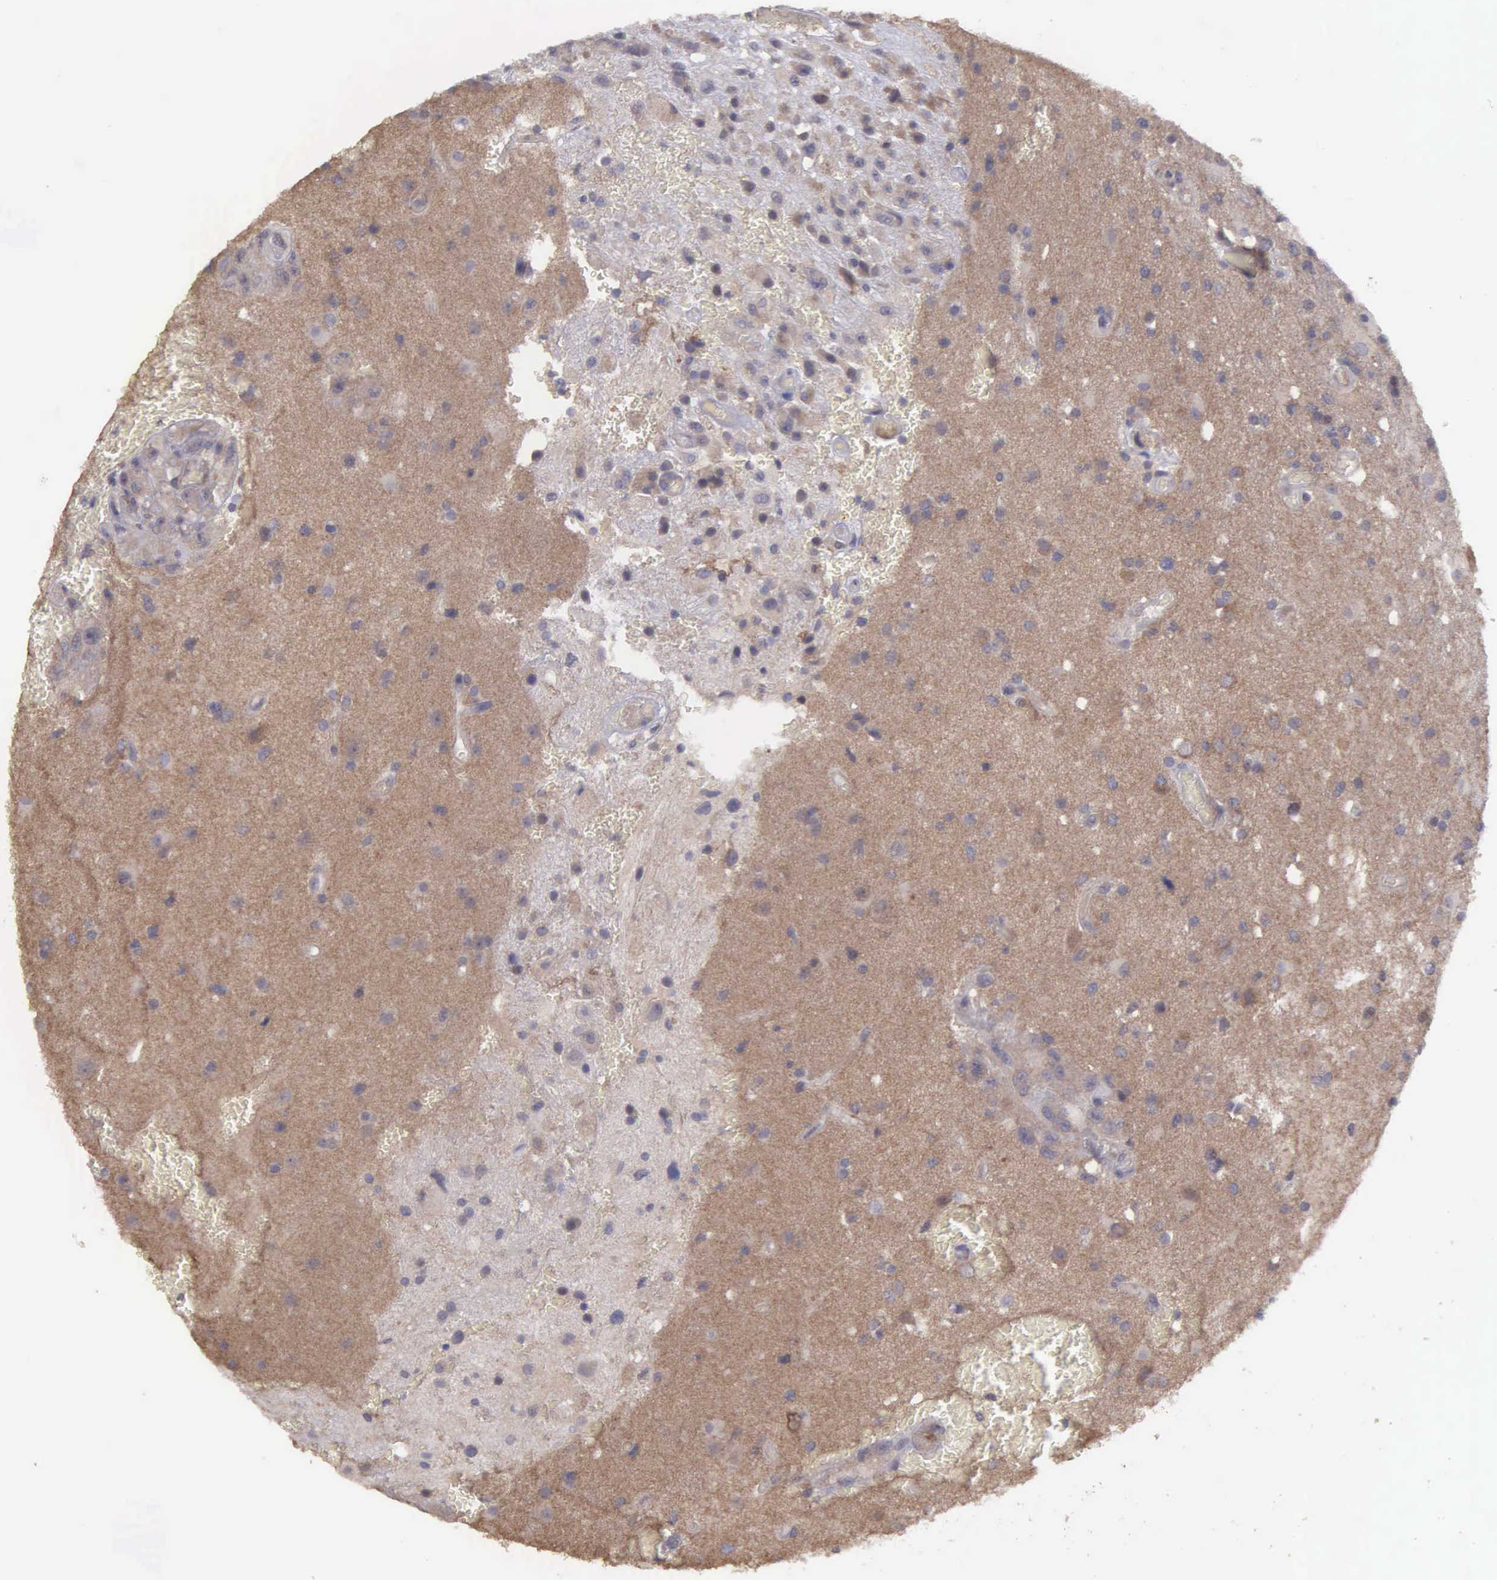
{"staining": {"intensity": "moderate", "quantity": "25%-75%", "location": "cytoplasmic/membranous"}, "tissue": "glioma", "cell_type": "Tumor cells", "image_type": "cancer", "snomed": [{"axis": "morphology", "description": "Glioma, malignant, High grade"}, {"axis": "topography", "description": "Brain"}], "caption": "Protein staining demonstrates moderate cytoplasmic/membranous expression in about 25%-75% of tumor cells in glioma.", "gene": "RTL10", "patient": {"sex": "male", "age": 48}}